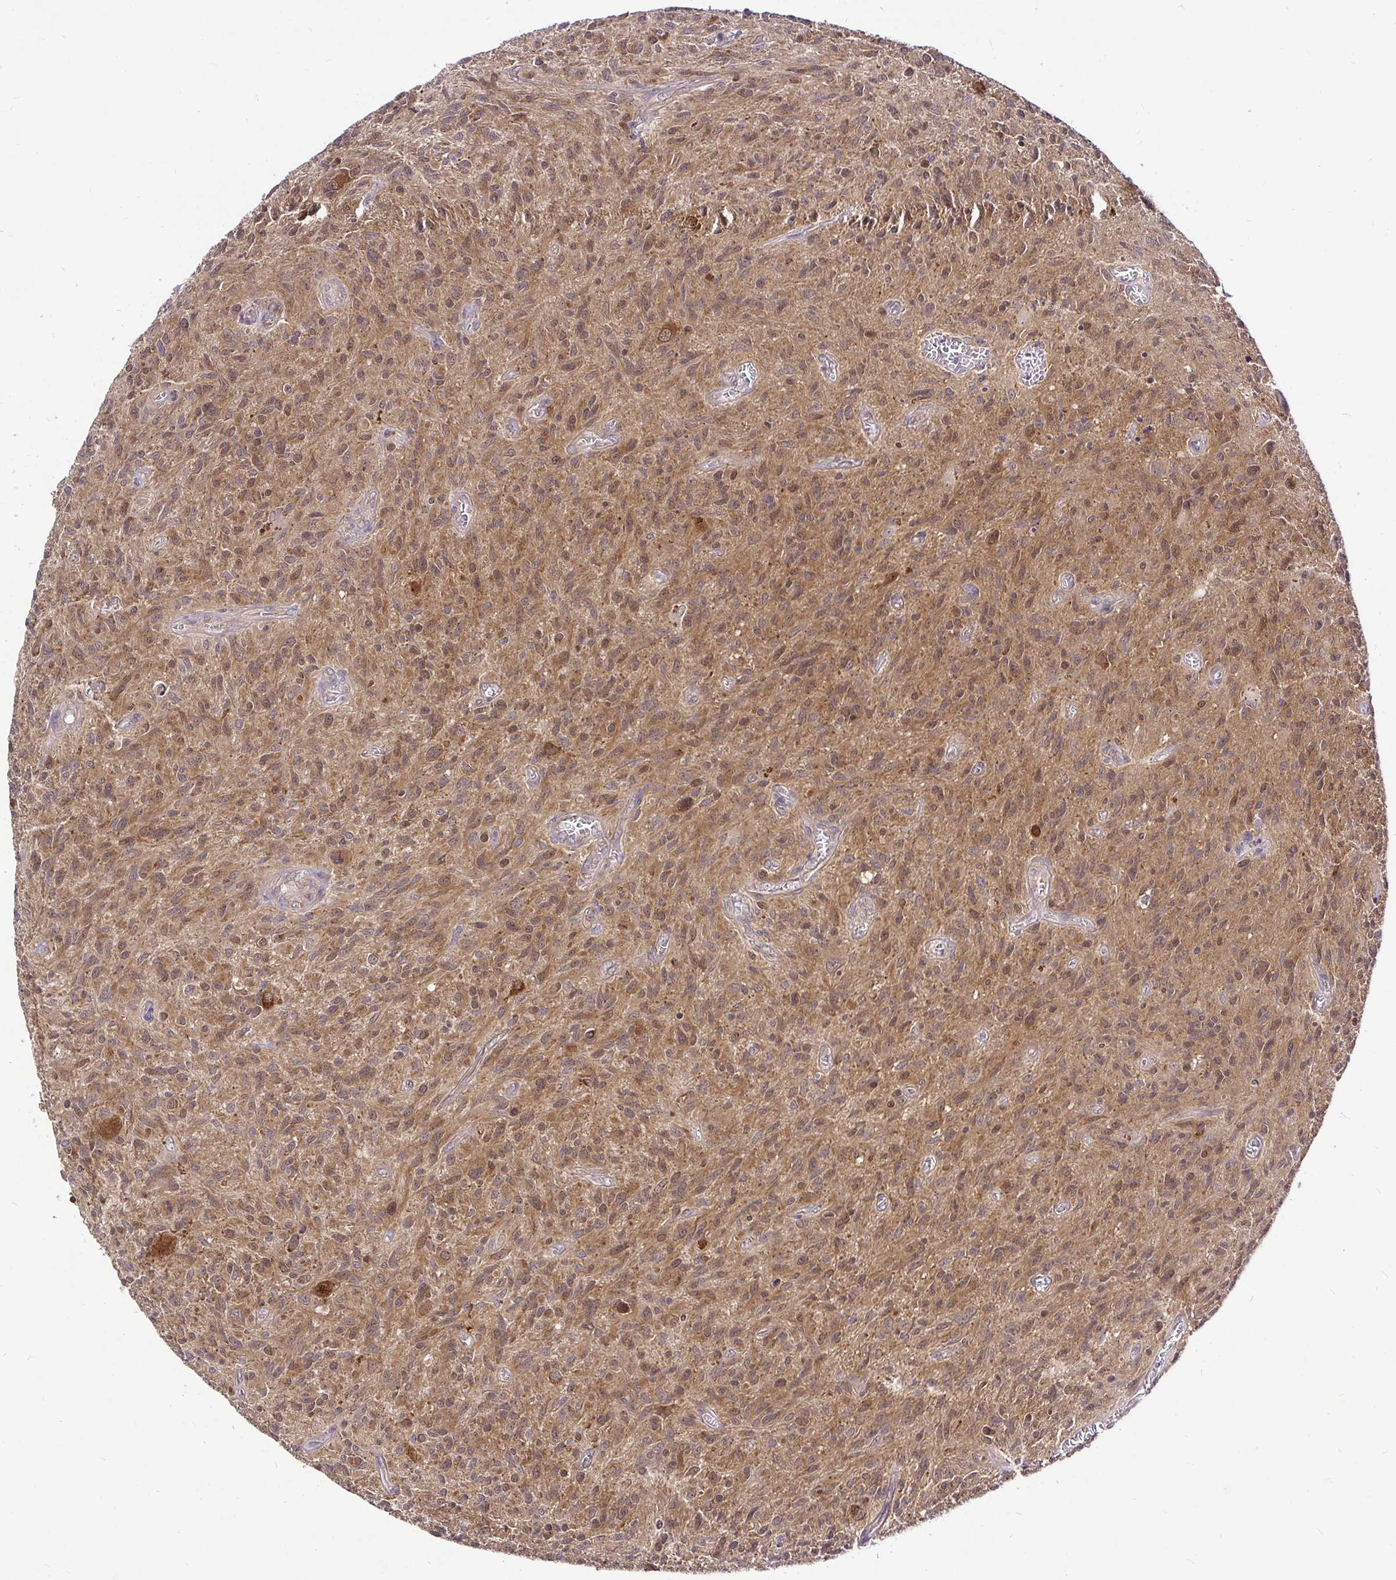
{"staining": {"intensity": "moderate", "quantity": ">75%", "location": "cytoplasmic/membranous,nuclear"}, "tissue": "glioma", "cell_type": "Tumor cells", "image_type": "cancer", "snomed": [{"axis": "morphology", "description": "Glioma, malignant, High grade"}, {"axis": "topography", "description": "Brain"}], "caption": "Protein expression analysis of glioma shows moderate cytoplasmic/membranous and nuclear positivity in approximately >75% of tumor cells.", "gene": "UBE2M", "patient": {"sex": "male", "age": 75}}